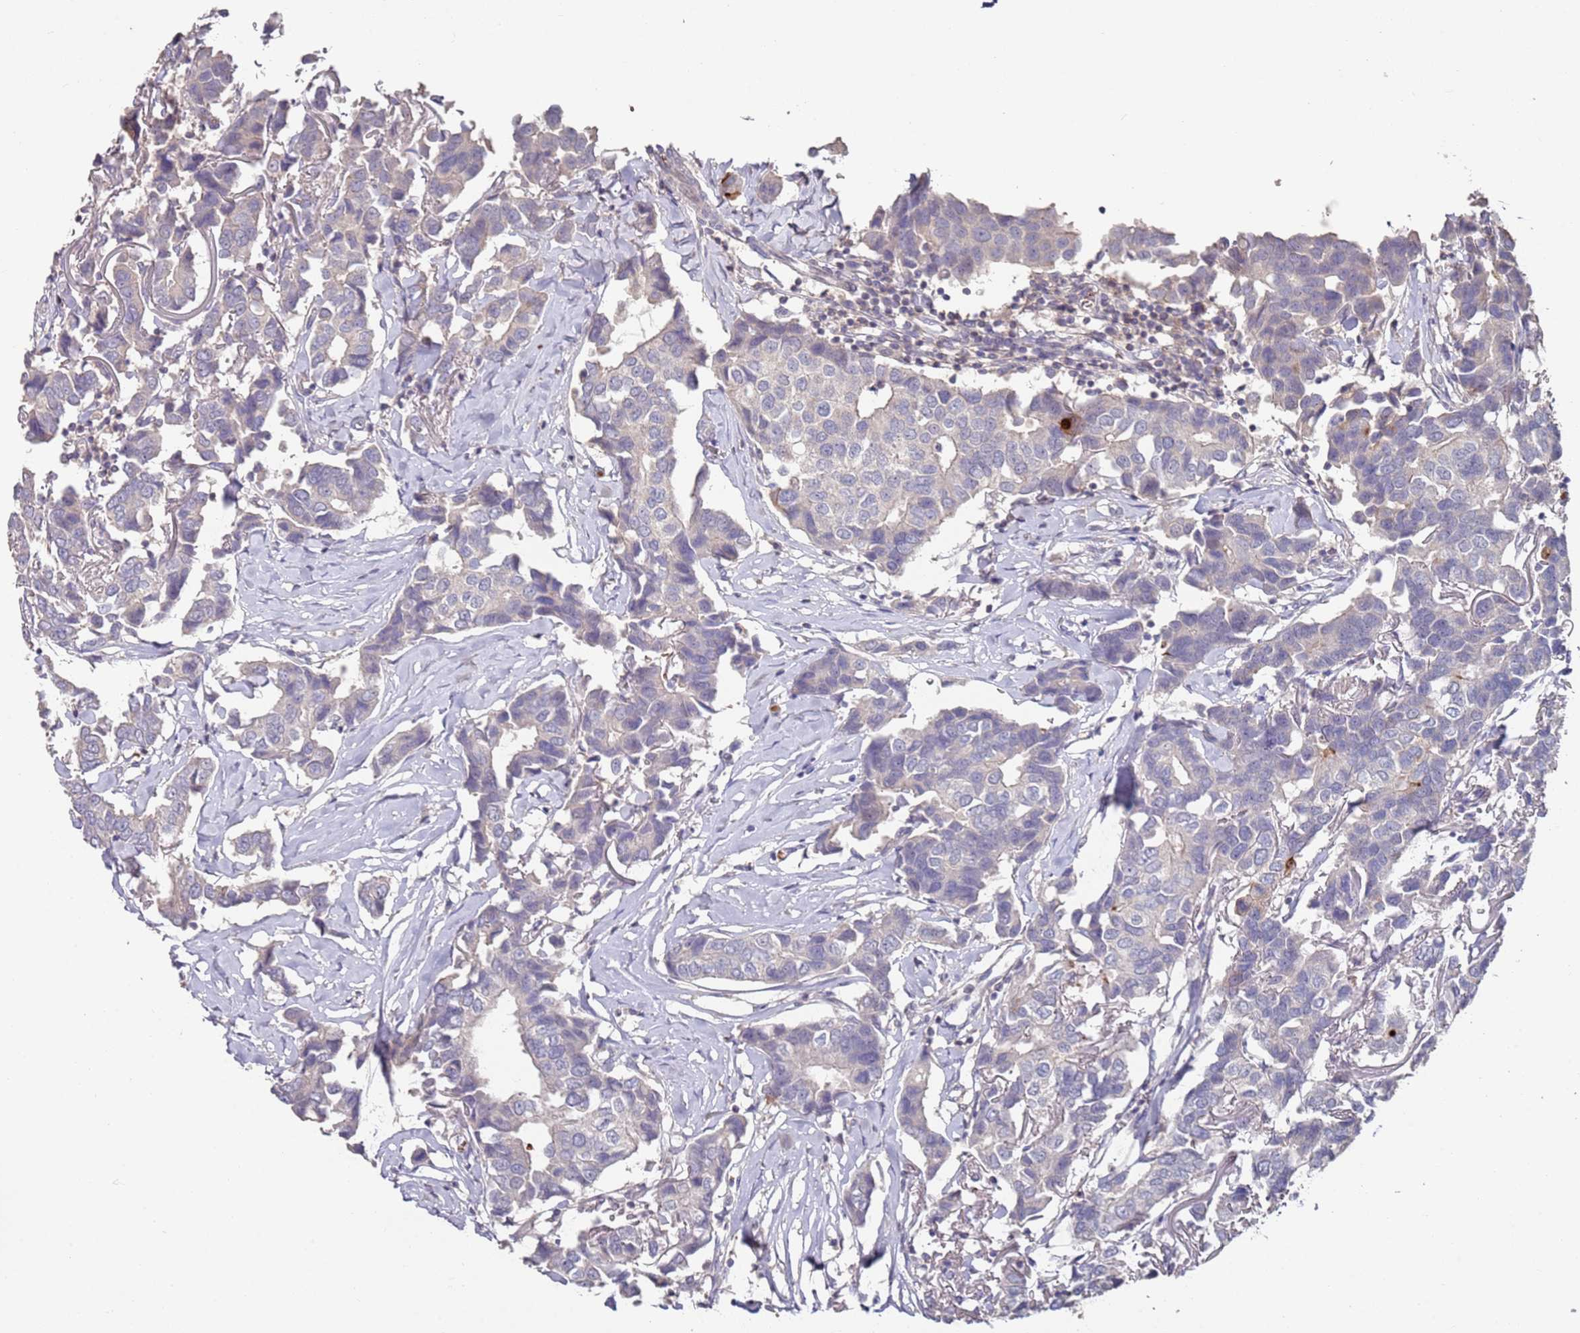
{"staining": {"intensity": "negative", "quantity": "none", "location": "none"}, "tissue": "breast cancer", "cell_type": "Tumor cells", "image_type": "cancer", "snomed": [{"axis": "morphology", "description": "Duct carcinoma"}, {"axis": "topography", "description": "Breast"}], "caption": "Intraductal carcinoma (breast) was stained to show a protein in brown. There is no significant staining in tumor cells. (Brightfield microscopy of DAB immunohistochemistry at high magnification).", "gene": "LACC1", "patient": {"sex": "female", "age": 80}}